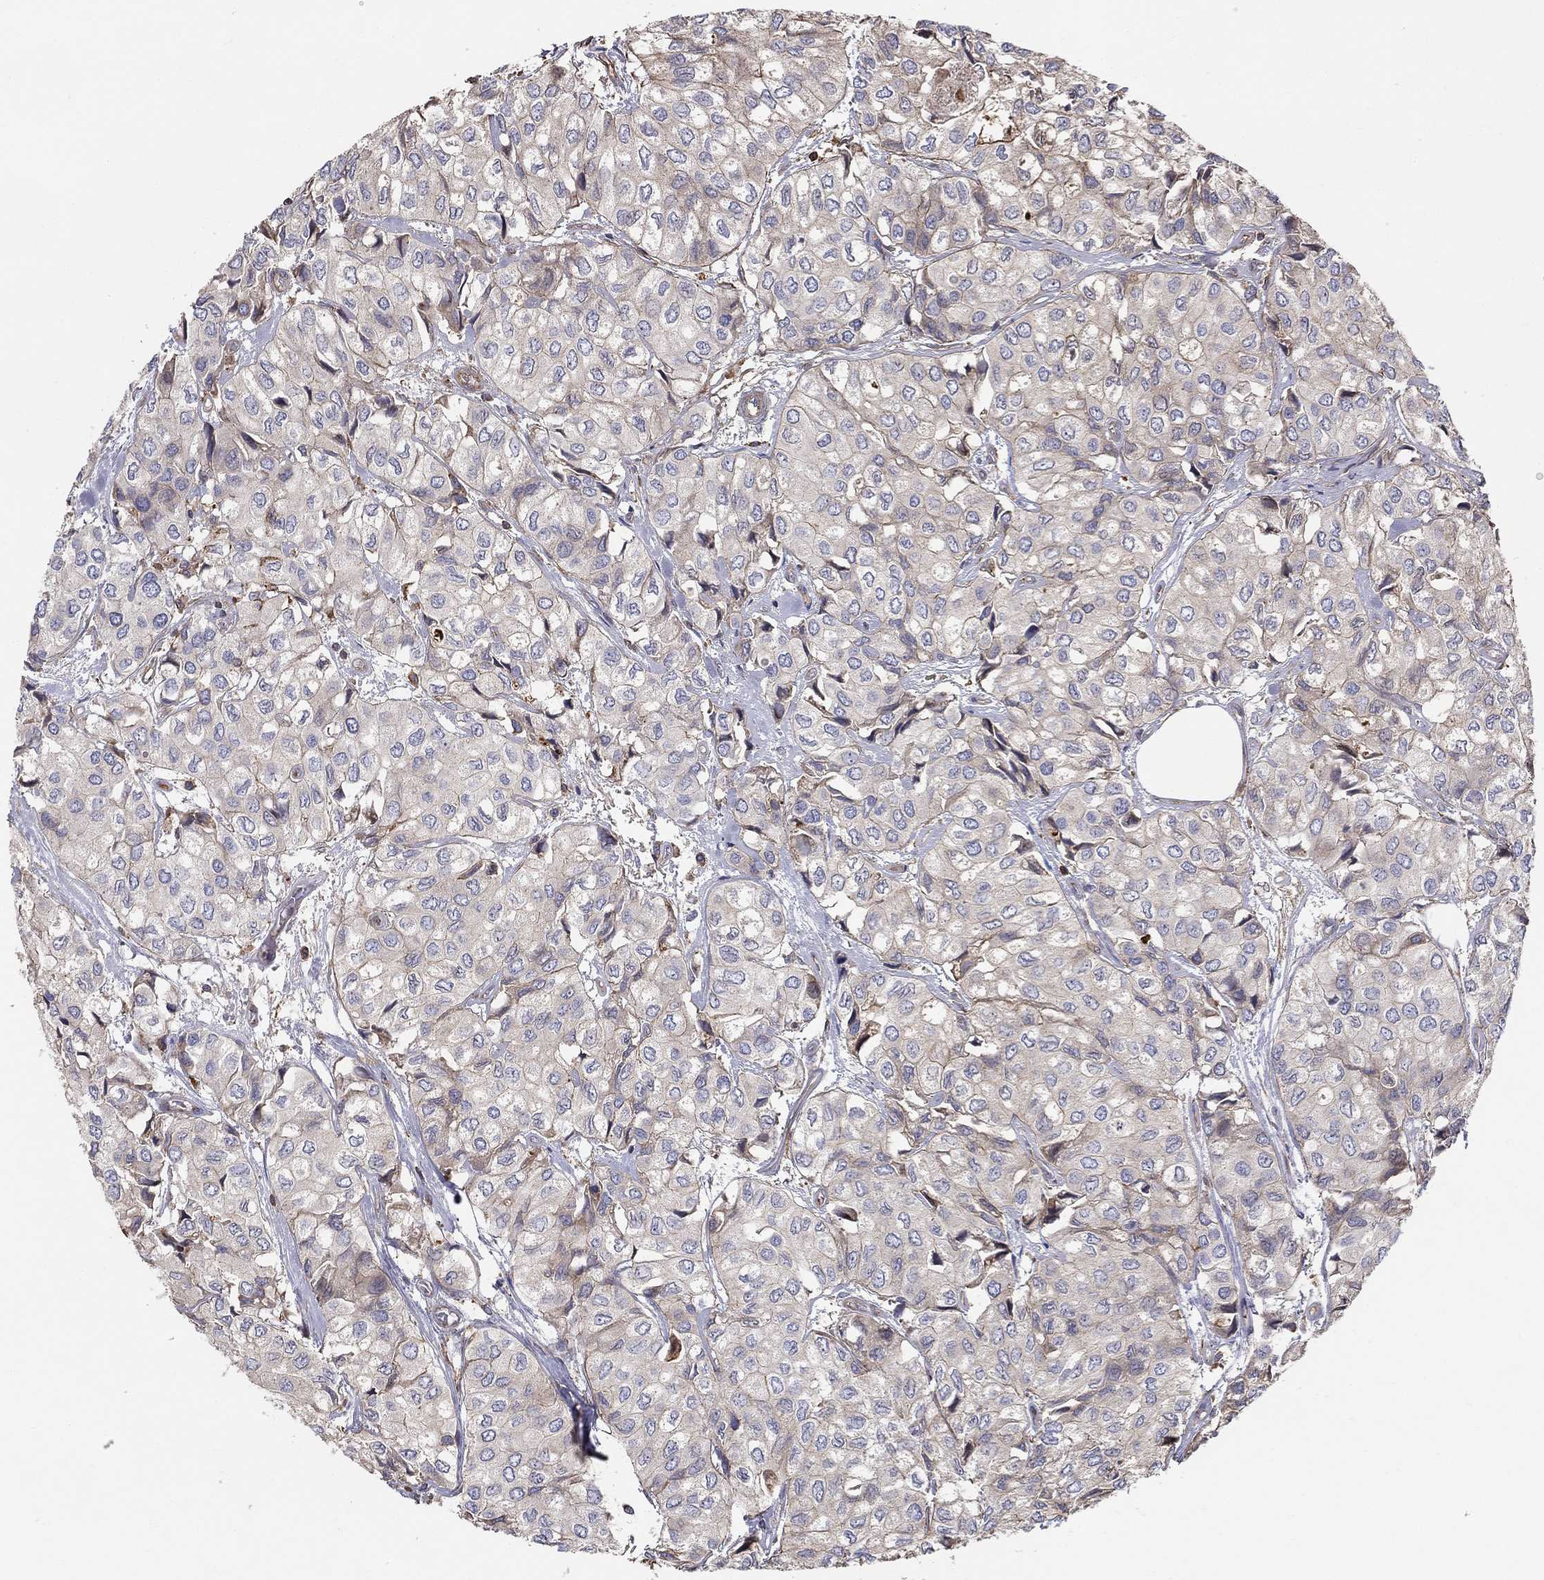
{"staining": {"intensity": "strong", "quantity": "<25%", "location": "cytoplasmic/membranous"}, "tissue": "urothelial cancer", "cell_type": "Tumor cells", "image_type": "cancer", "snomed": [{"axis": "morphology", "description": "Urothelial carcinoma, High grade"}, {"axis": "topography", "description": "Urinary bladder"}], "caption": "The immunohistochemical stain highlights strong cytoplasmic/membranous positivity in tumor cells of high-grade urothelial carcinoma tissue. (DAB (3,3'-diaminobenzidine) IHC, brown staining for protein, blue staining for nuclei).", "gene": "NPHP1", "patient": {"sex": "male", "age": 73}}